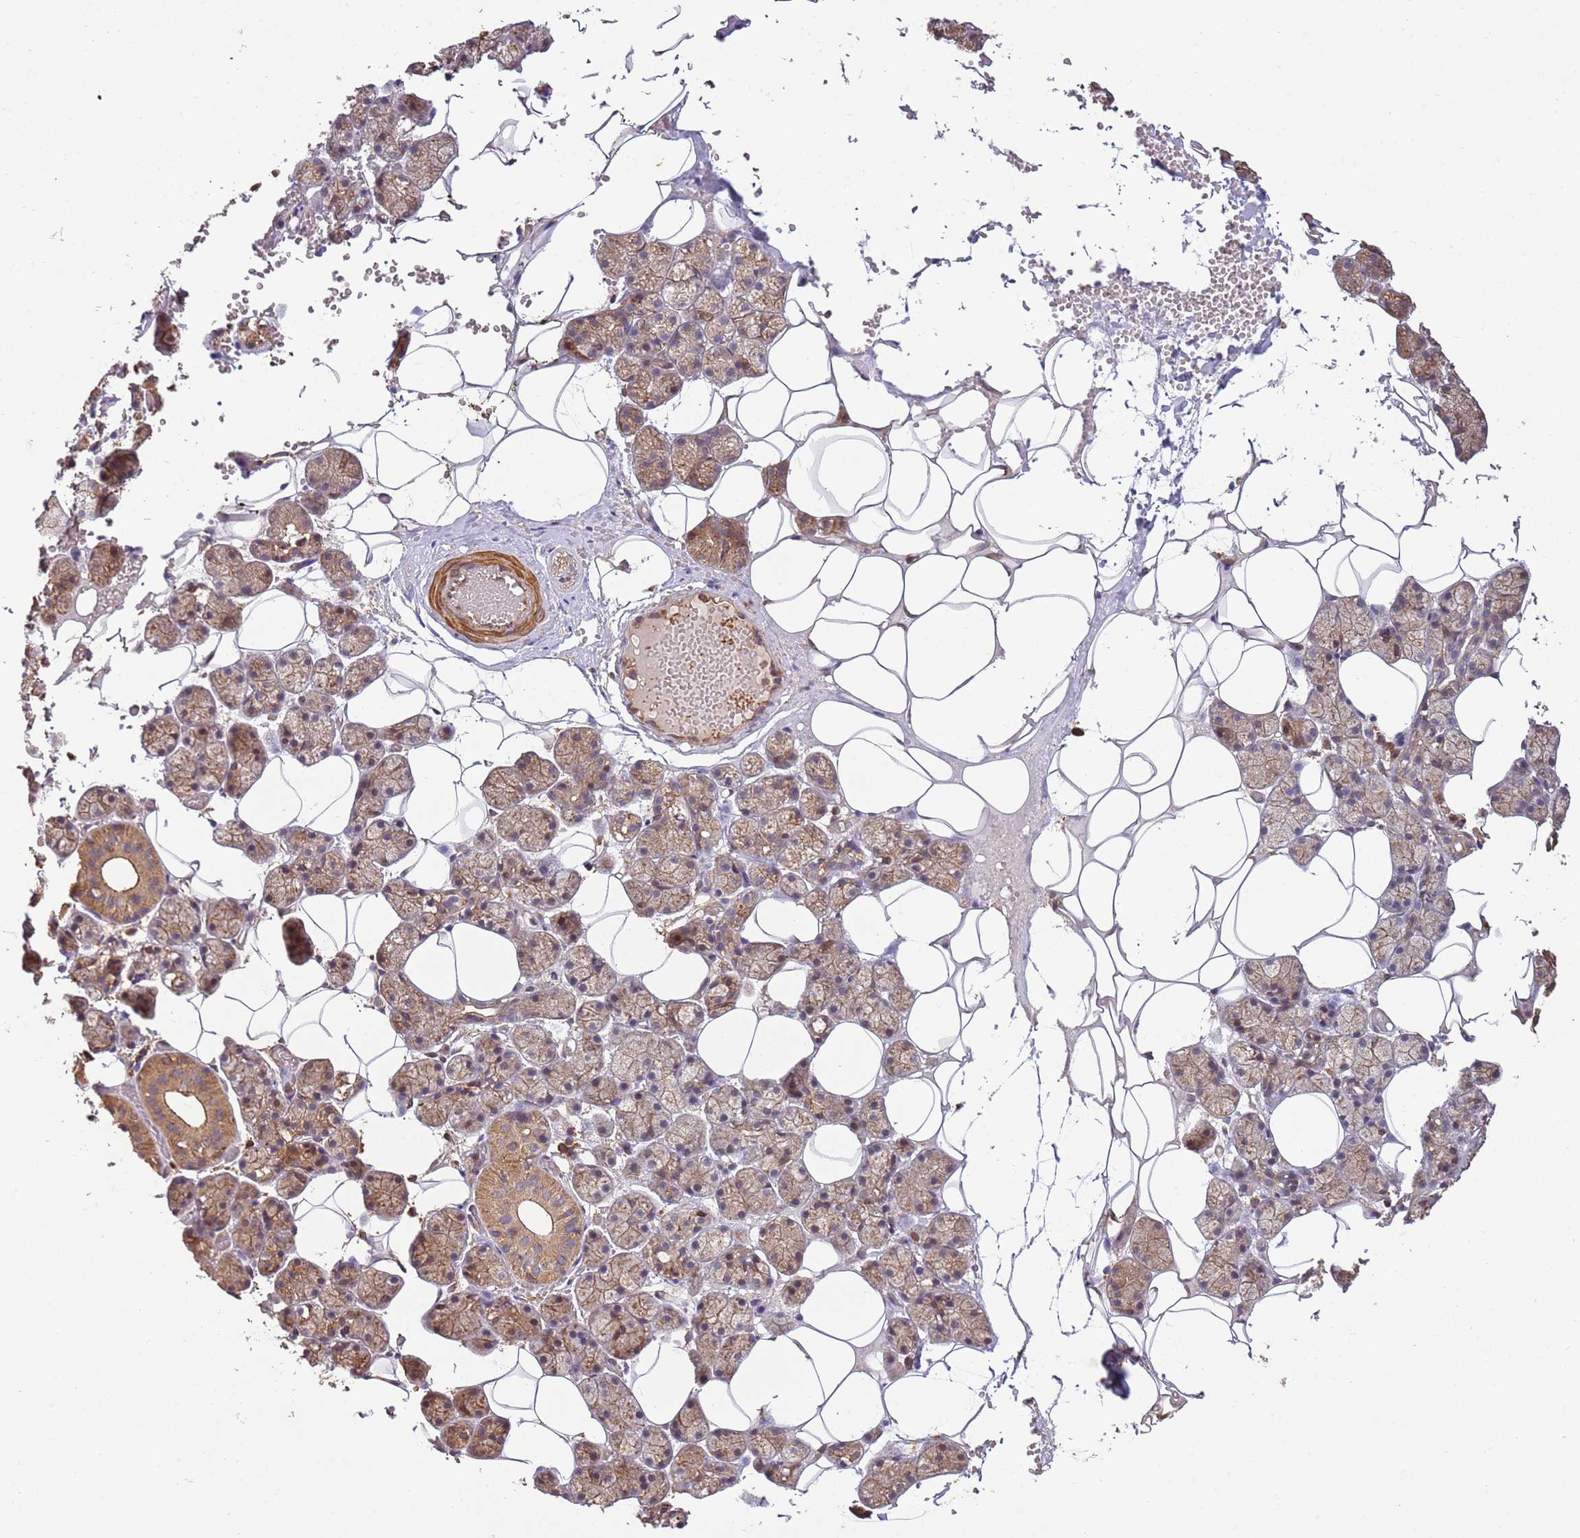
{"staining": {"intensity": "moderate", "quantity": "25%-75%", "location": "cytoplasmic/membranous"}, "tissue": "salivary gland", "cell_type": "Glandular cells", "image_type": "normal", "snomed": [{"axis": "morphology", "description": "Normal tissue, NOS"}, {"axis": "topography", "description": "Salivary gland"}], "caption": "Brown immunohistochemical staining in normal human salivary gland shows moderate cytoplasmic/membranous expression in approximately 25%-75% of glandular cells. The staining was performed using DAB (3,3'-diaminobenzidine) to visualize the protein expression in brown, while the nuclei were stained in blue with hematoxylin (Magnification: 20x).", "gene": "ACVR2A", "patient": {"sex": "female", "age": 33}}